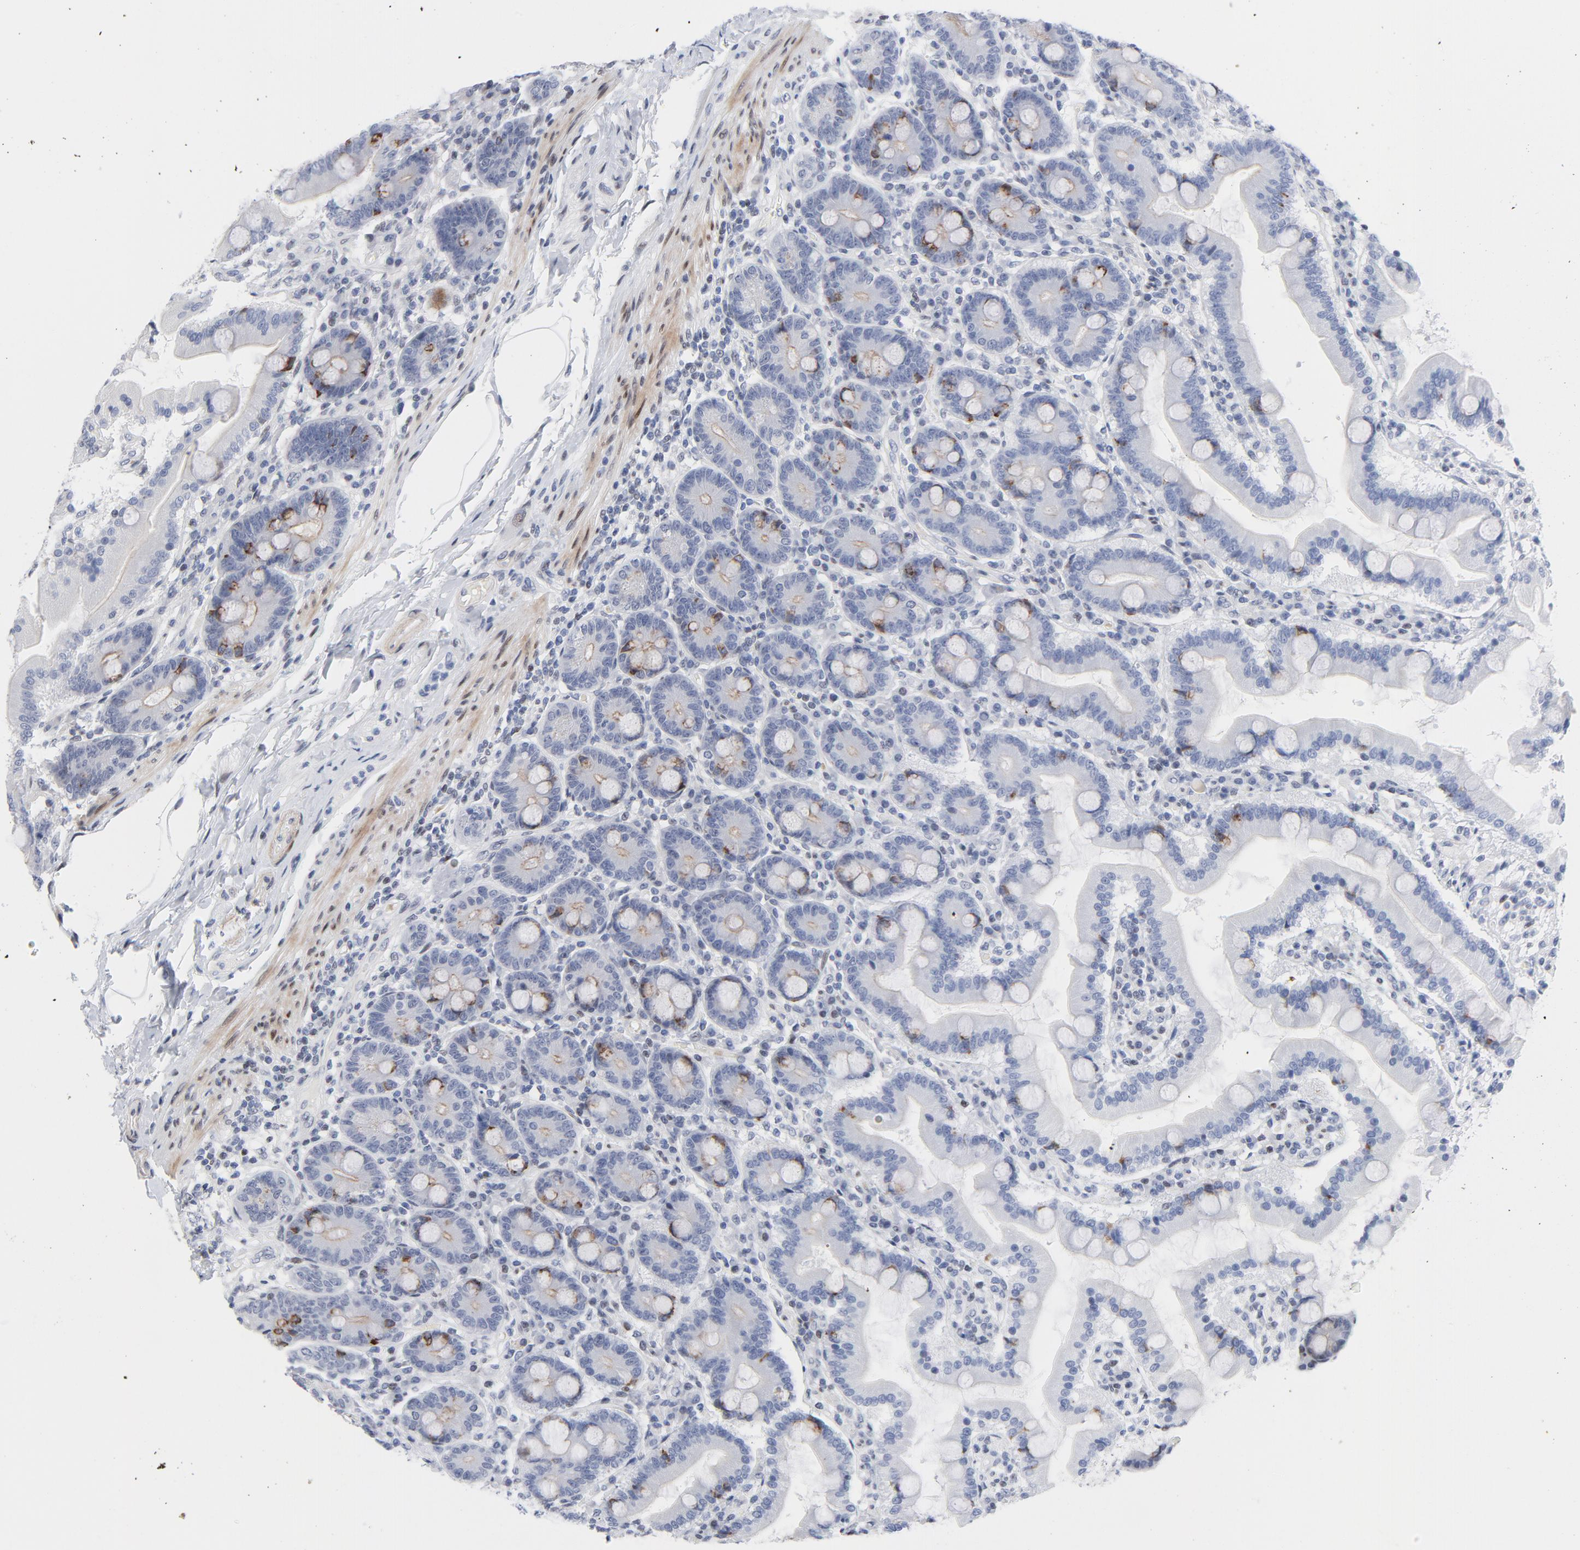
{"staining": {"intensity": "moderate", "quantity": "<25%", "location": "cytoplasmic/membranous,nuclear"}, "tissue": "duodenum", "cell_type": "Glandular cells", "image_type": "normal", "snomed": [{"axis": "morphology", "description": "Normal tissue, NOS"}, {"axis": "topography", "description": "Duodenum"}], "caption": "Duodenum stained with DAB immunohistochemistry (IHC) exhibits low levels of moderate cytoplasmic/membranous,nuclear staining in approximately <25% of glandular cells.", "gene": "NFIC", "patient": {"sex": "female", "age": 64}}